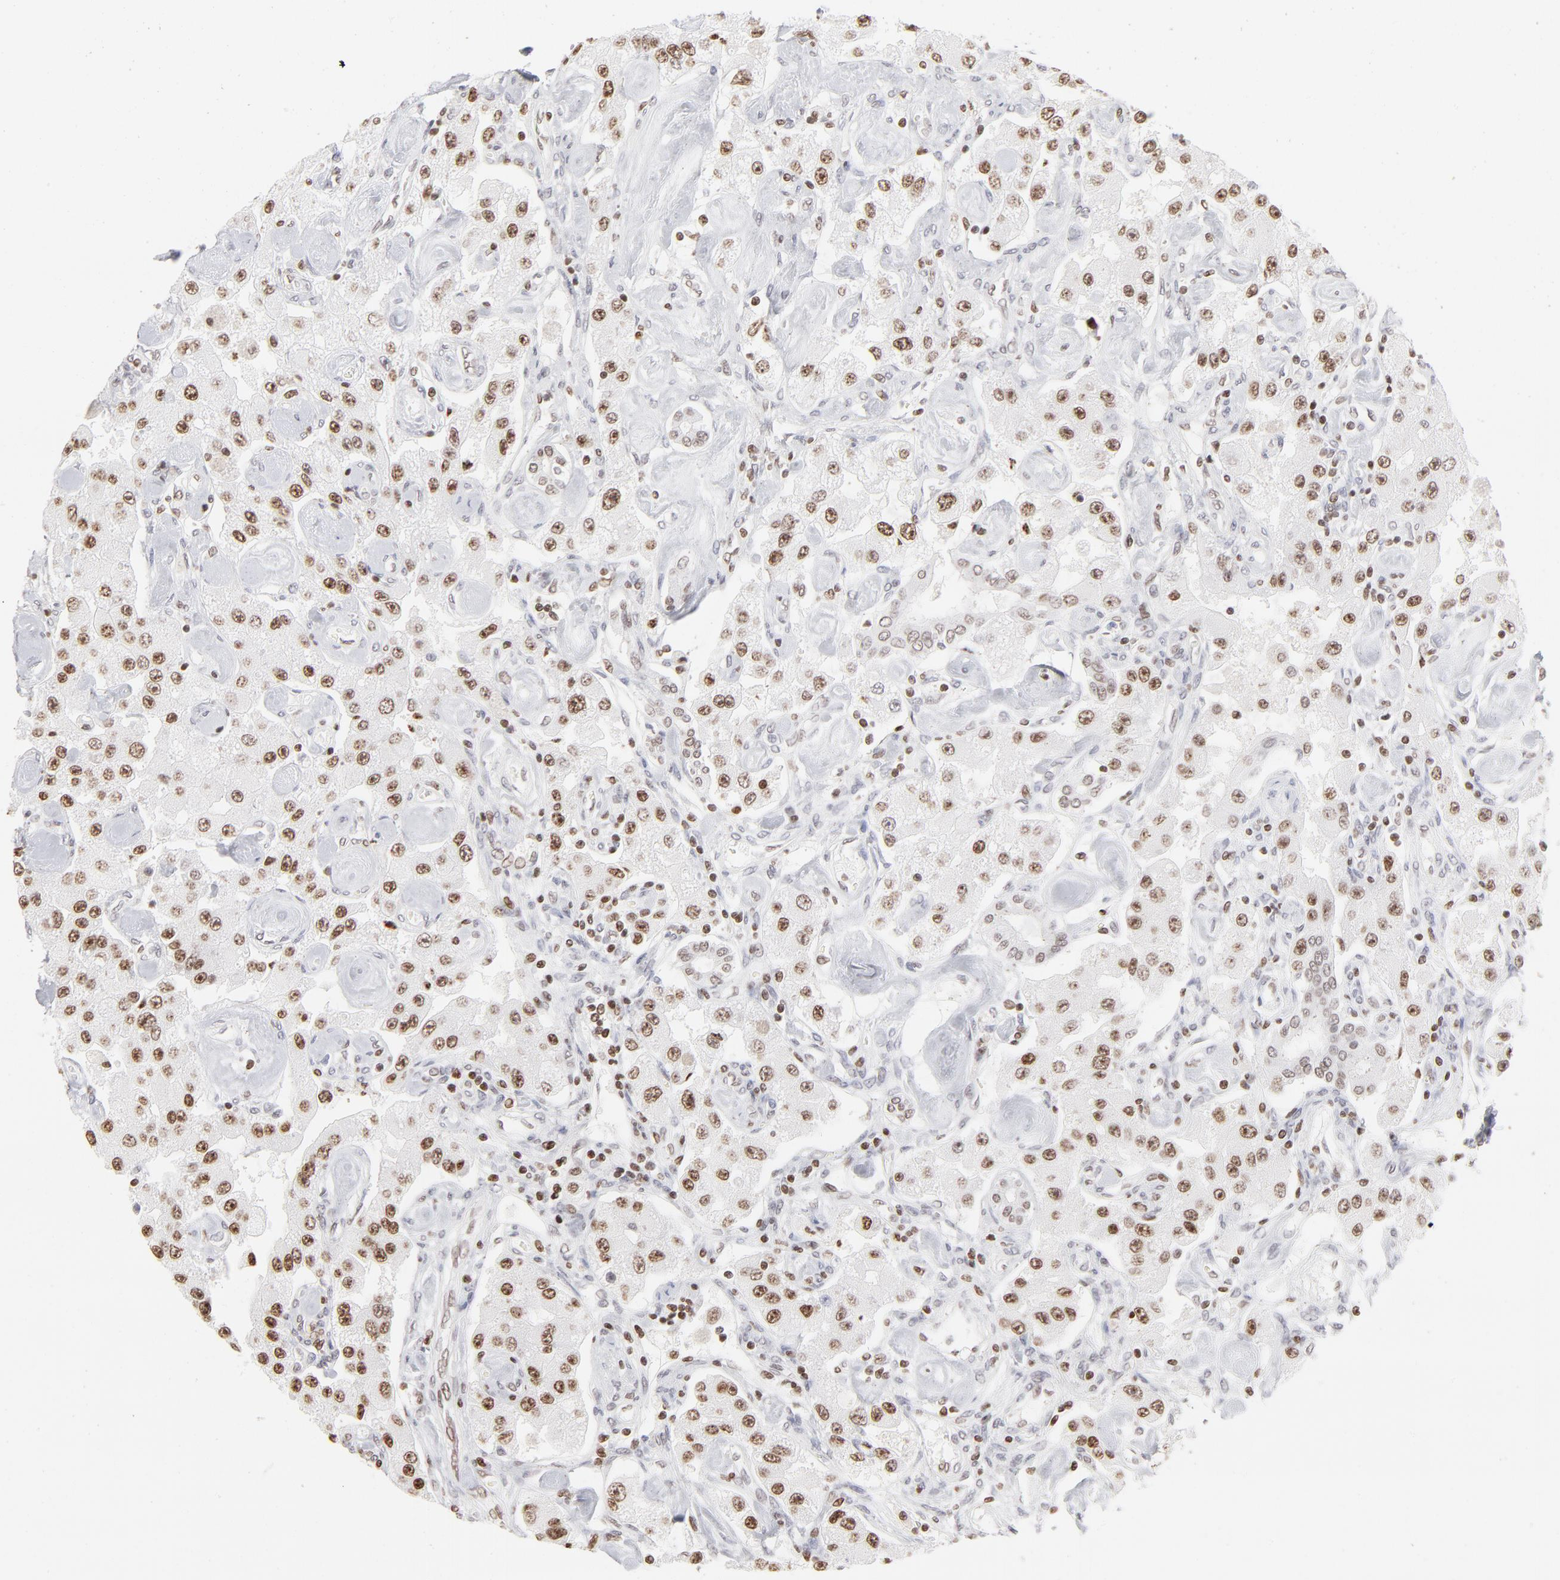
{"staining": {"intensity": "strong", "quantity": "25%-75%", "location": "nuclear"}, "tissue": "carcinoid", "cell_type": "Tumor cells", "image_type": "cancer", "snomed": [{"axis": "morphology", "description": "Carcinoid, malignant, NOS"}, {"axis": "topography", "description": "Pancreas"}], "caption": "The immunohistochemical stain labels strong nuclear positivity in tumor cells of carcinoid tissue.", "gene": "PARP1", "patient": {"sex": "male", "age": 41}}